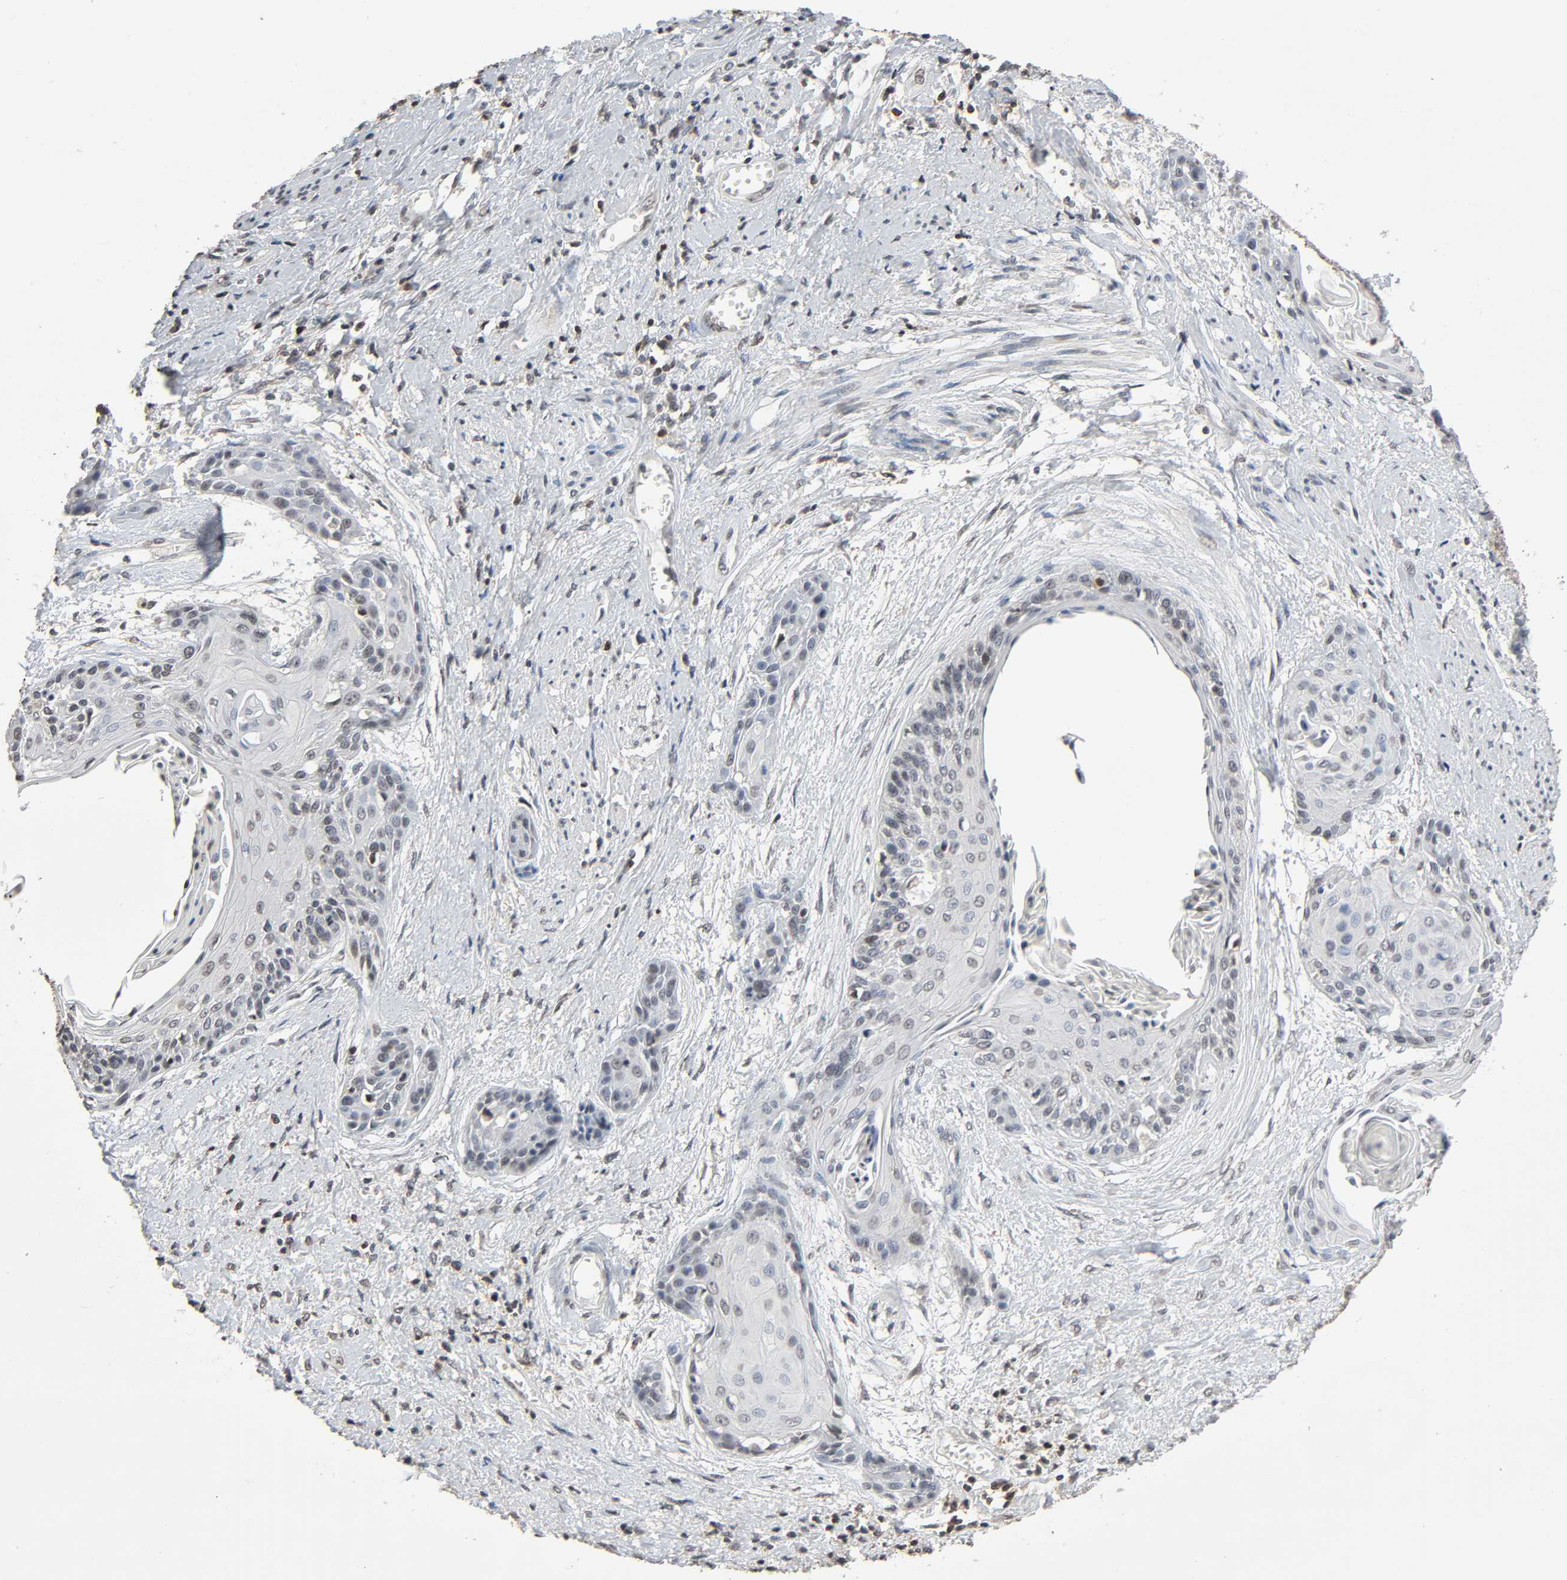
{"staining": {"intensity": "negative", "quantity": "none", "location": "none"}, "tissue": "cervical cancer", "cell_type": "Tumor cells", "image_type": "cancer", "snomed": [{"axis": "morphology", "description": "Squamous cell carcinoma, NOS"}, {"axis": "topography", "description": "Cervix"}], "caption": "IHC image of human cervical squamous cell carcinoma stained for a protein (brown), which demonstrates no staining in tumor cells. Nuclei are stained in blue.", "gene": "STK4", "patient": {"sex": "female", "age": 57}}